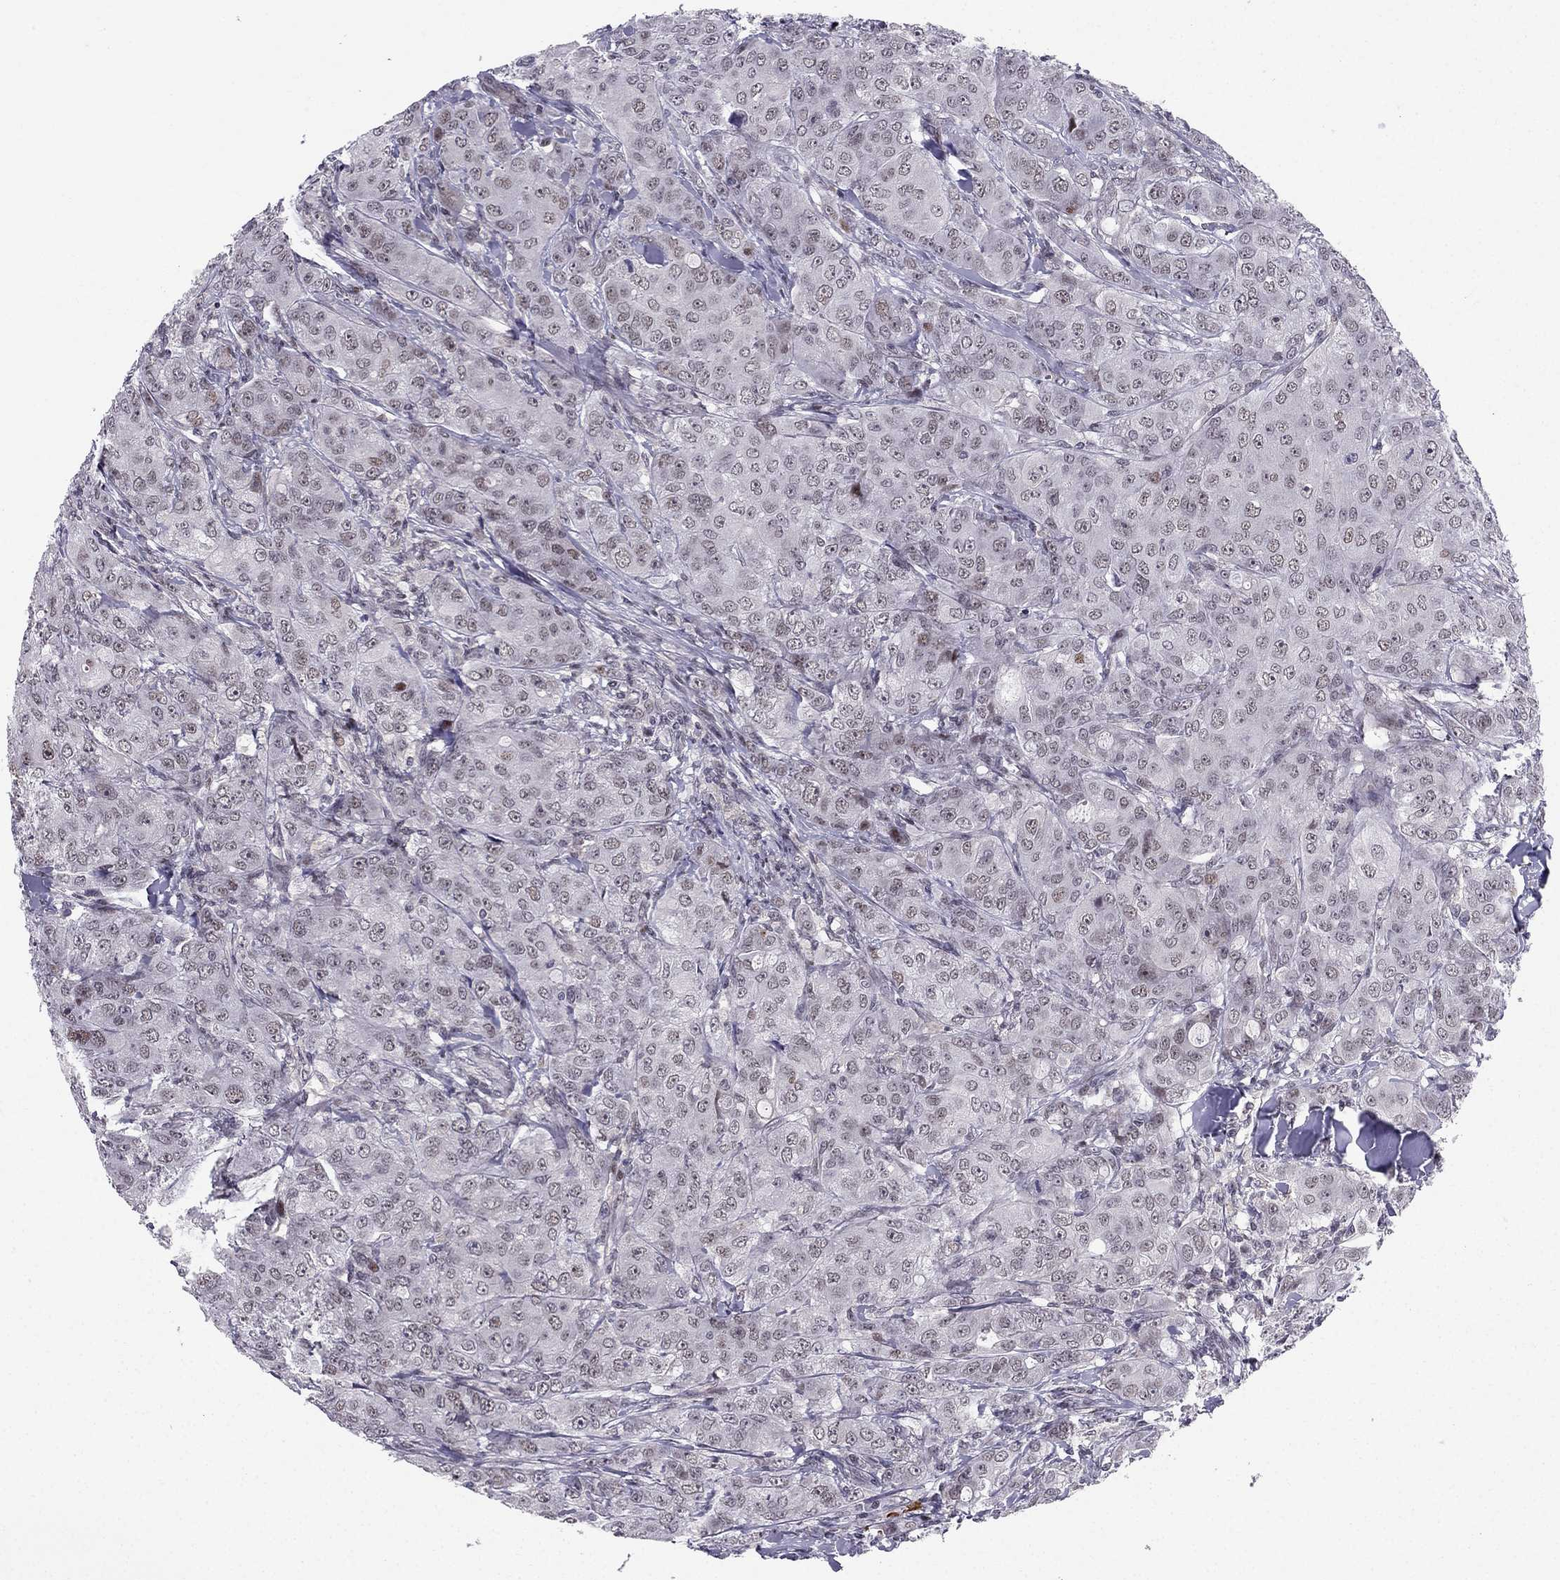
{"staining": {"intensity": "weak", "quantity": "25%-75%", "location": "nuclear"}, "tissue": "breast cancer", "cell_type": "Tumor cells", "image_type": "cancer", "snomed": [{"axis": "morphology", "description": "Duct carcinoma"}, {"axis": "topography", "description": "Breast"}], "caption": "Brown immunohistochemical staining in human breast cancer reveals weak nuclear staining in approximately 25%-75% of tumor cells.", "gene": "RPRD2", "patient": {"sex": "female", "age": 43}}